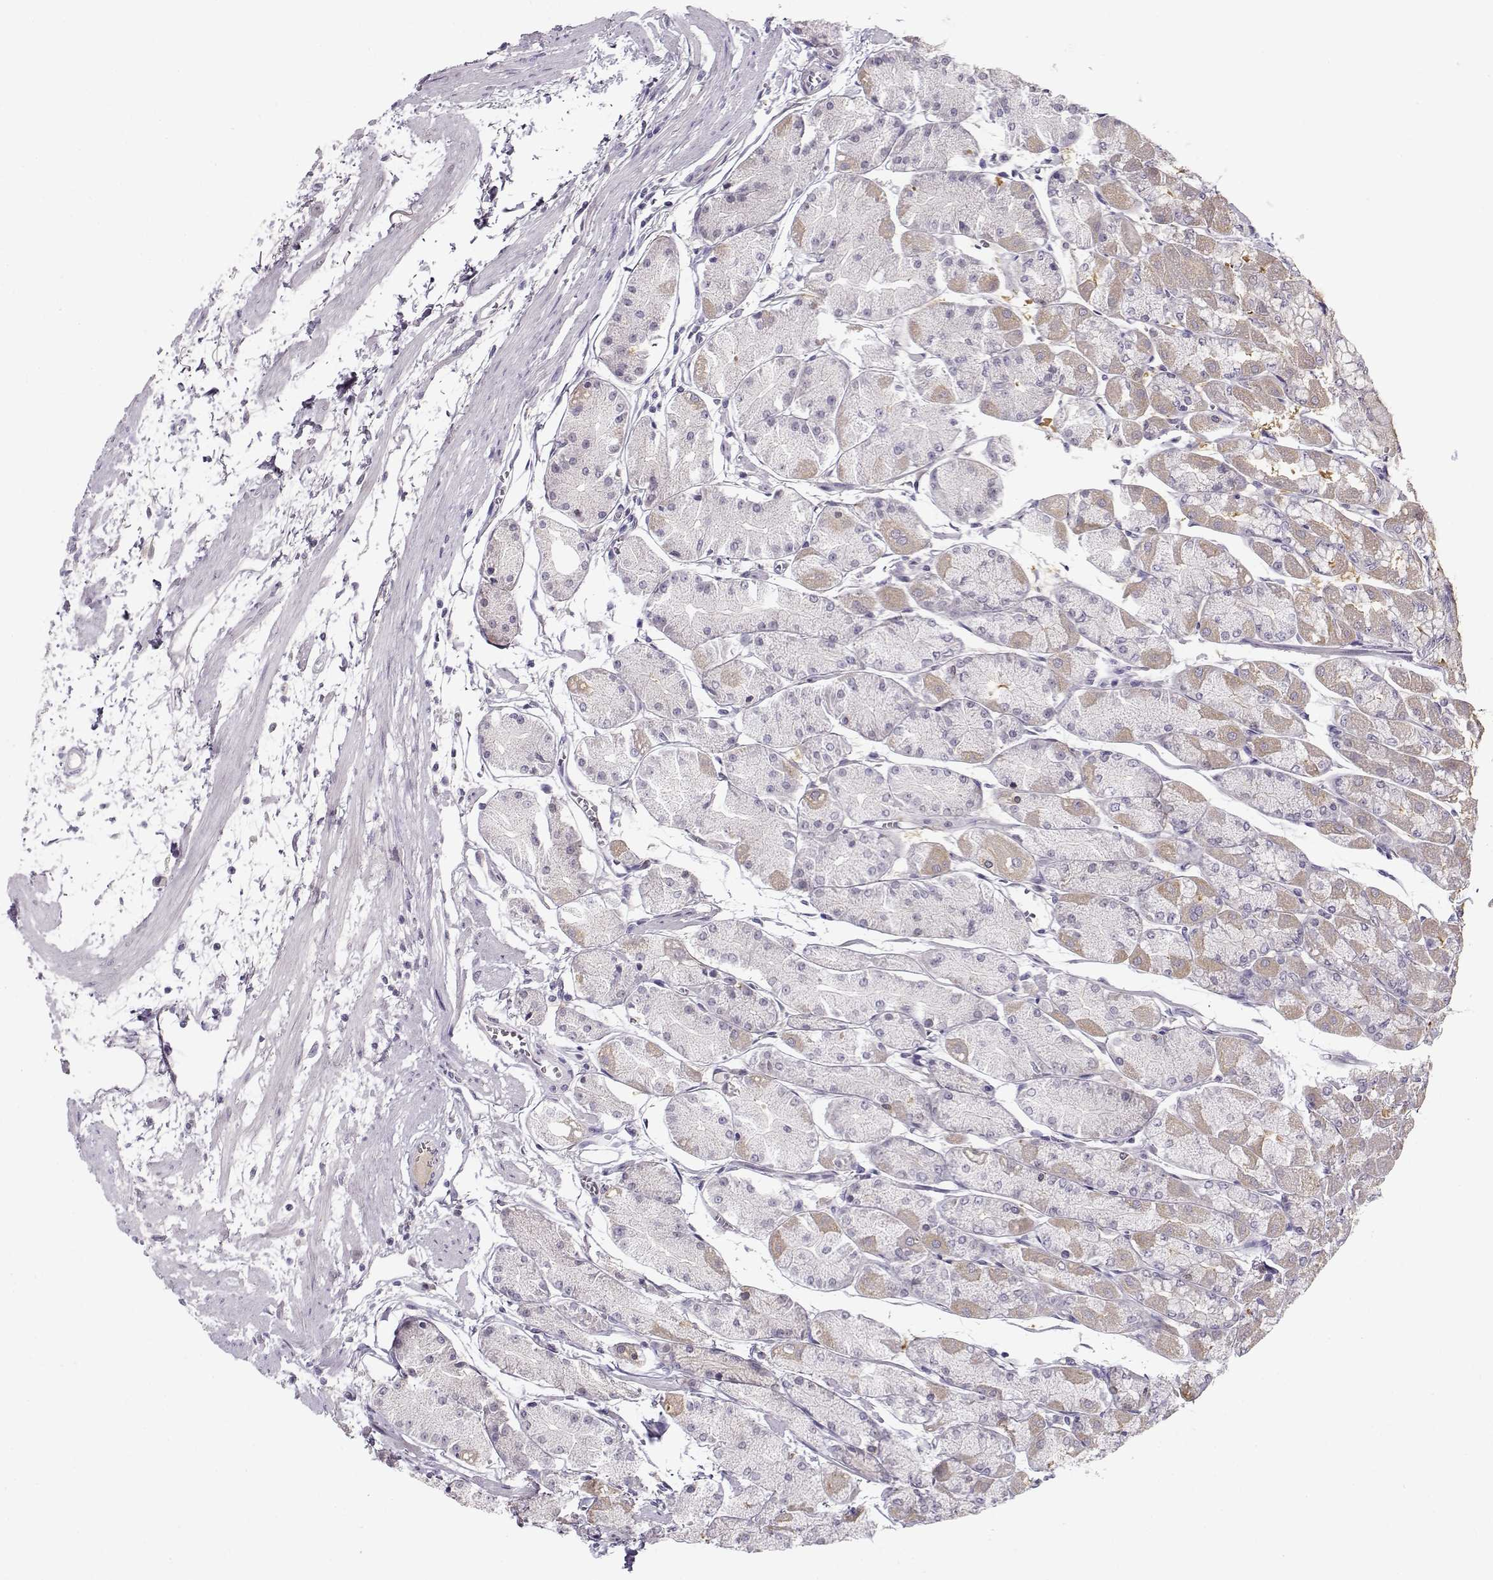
{"staining": {"intensity": "negative", "quantity": "none", "location": "none"}, "tissue": "stomach", "cell_type": "Glandular cells", "image_type": "normal", "snomed": [{"axis": "morphology", "description": "Normal tissue, NOS"}, {"axis": "topography", "description": "Stomach, upper"}], "caption": "A high-resolution image shows immunohistochemistry staining of benign stomach, which demonstrates no significant expression in glandular cells.", "gene": "C16orf86", "patient": {"sex": "male", "age": 60}}